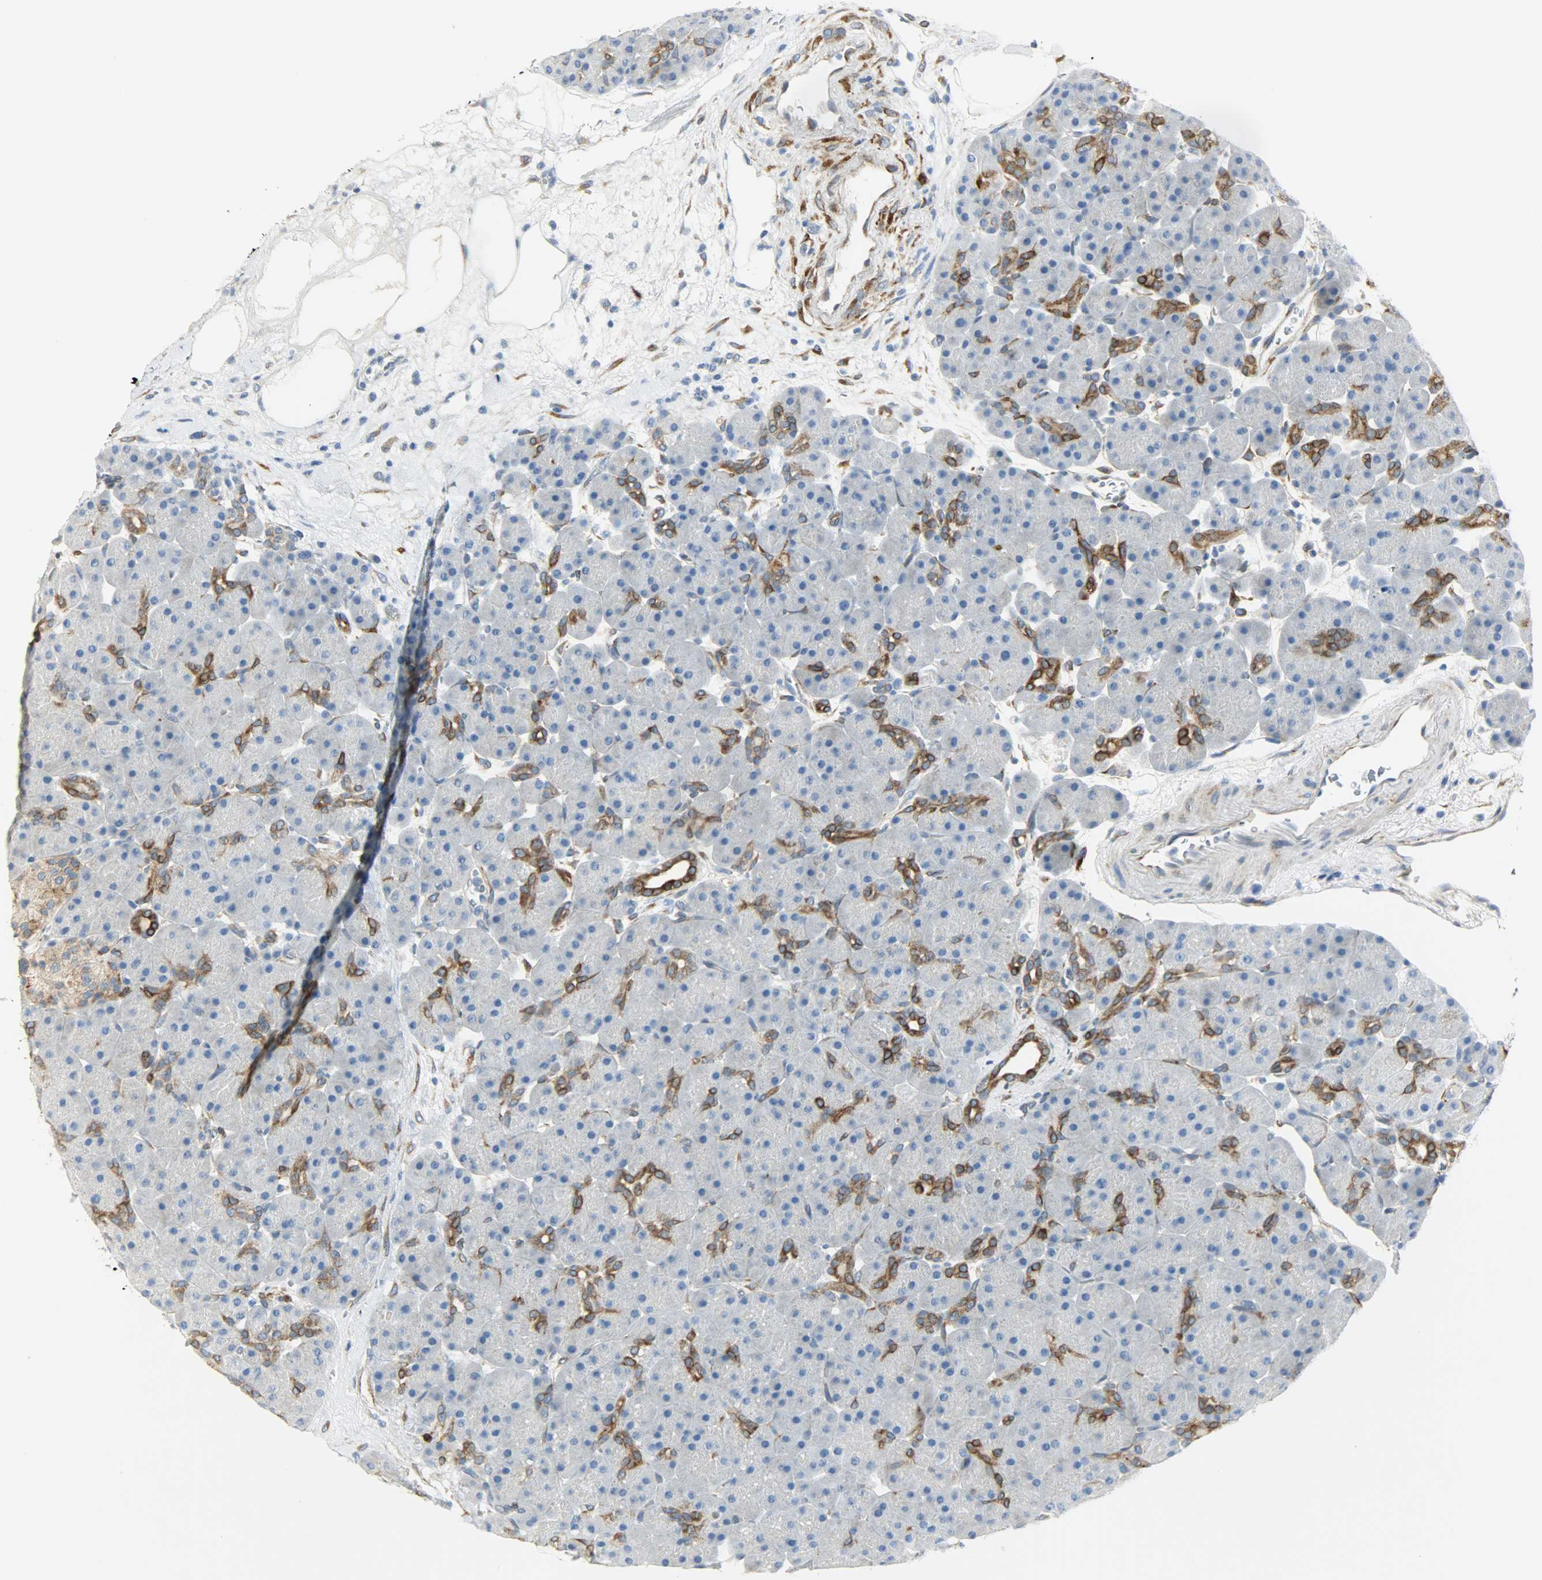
{"staining": {"intensity": "moderate", "quantity": "<25%", "location": "cytoplasmic/membranous"}, "tissue": "pancreas", "cell_type": "Exocrine glandular cells", "image_type": "normal", "snomed": [{"axis": "morphology", "description": "Normal tissue, NOS"}, {"axis": "topography", "description": "Pancreas"}], "caption": "The immunohistochemical stain labels moderate cytoplasmic/membranous expression in exocrine glandular cells of unremarkable pancreas. (Brightfield microscopy of DAB IHC at high magnification).", "gene": "PKD2", "patient": {"sex": "male", "age": 66}}